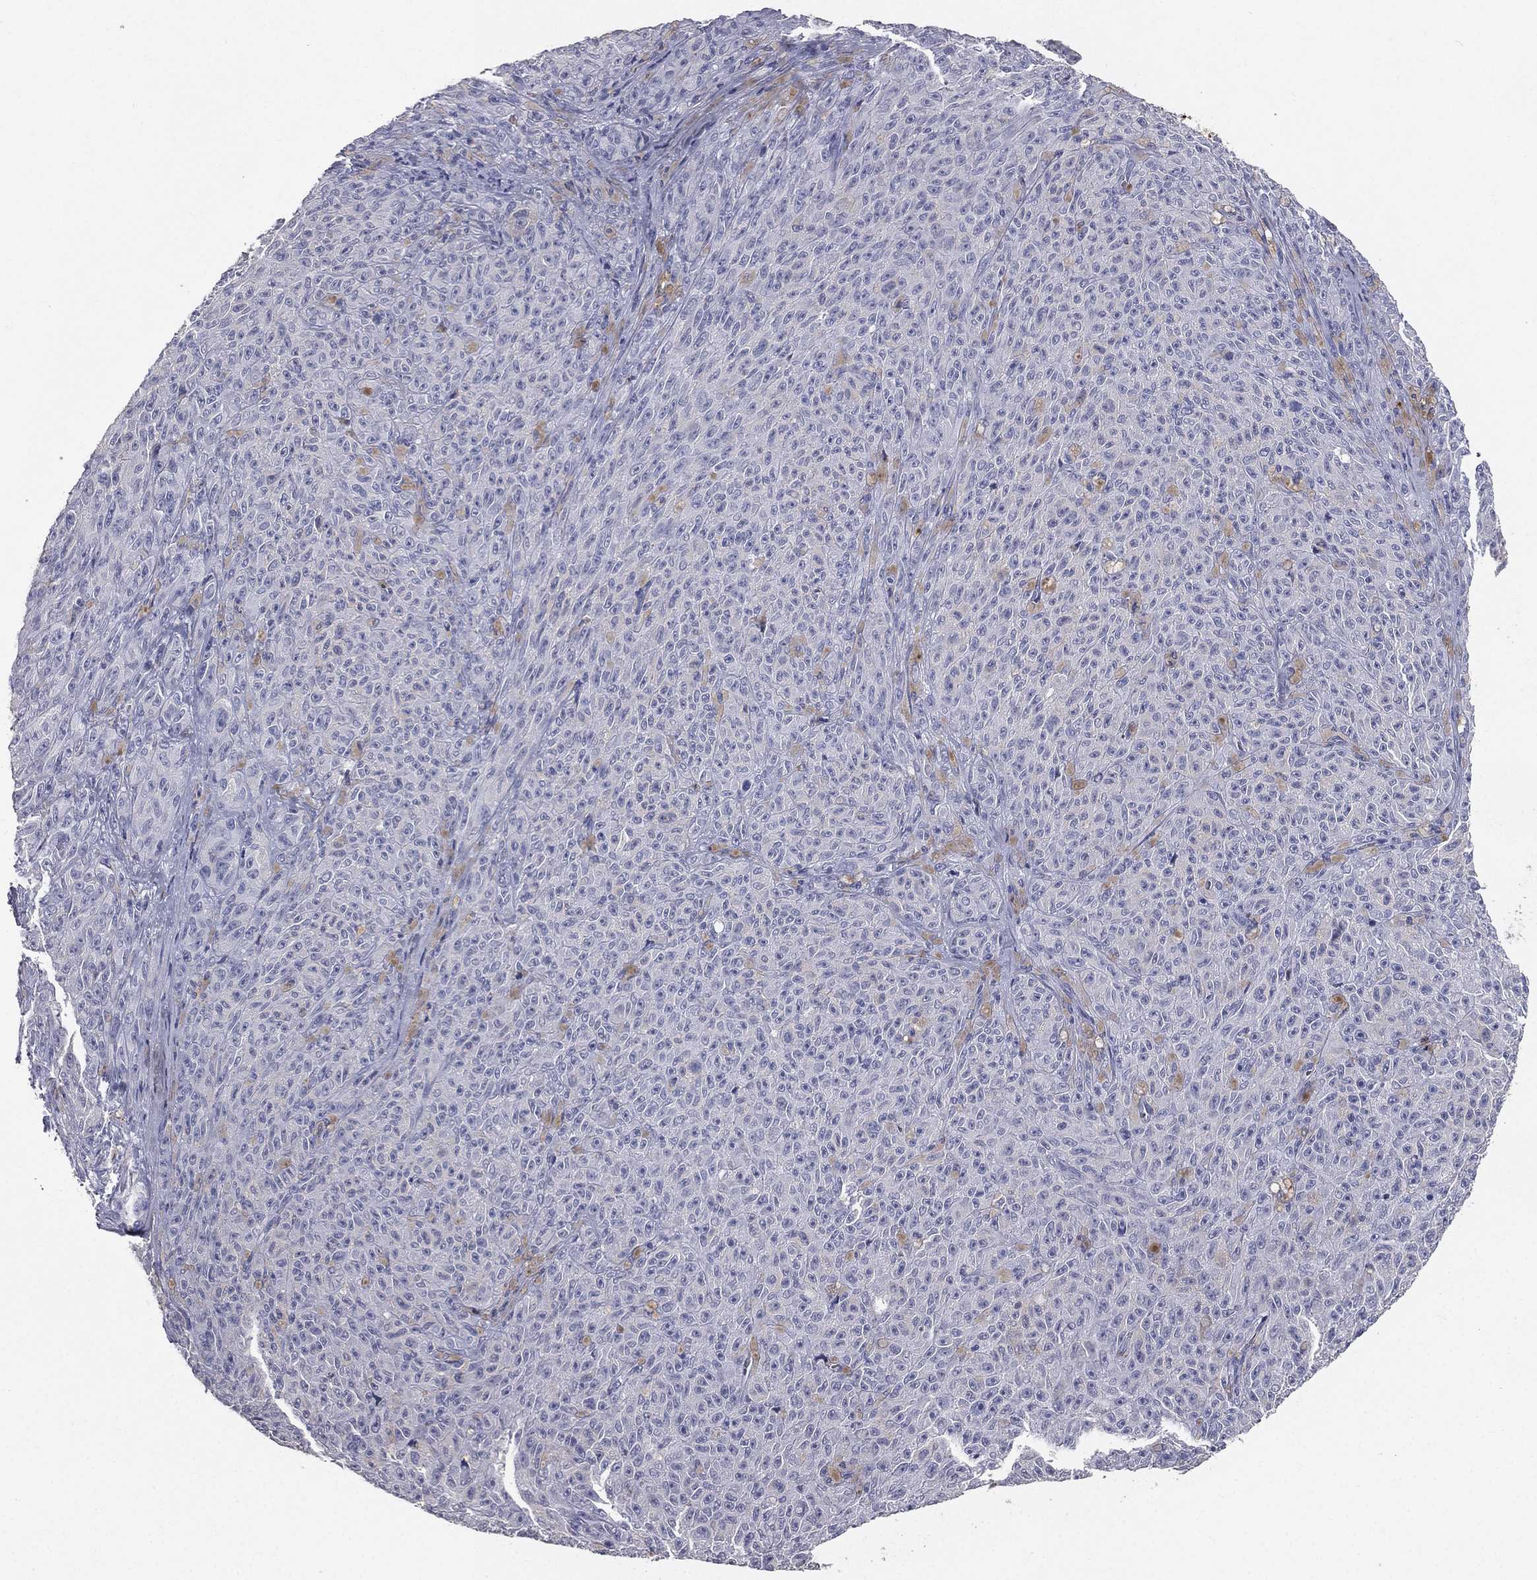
{"staining": {"intensity": "negative", "quantity": "none", "location": "none"}, "tissue": "melanoma", "cell_type": "Tumor cells", "image_type": "cancer", "snomed": [{"axis": "morphology", "description": "Malignant melanoma, NOS"}, {"axis": "topography", "description": "Skin"}], "caption": "Malignant melanoma stained for a protein using immunohistochemistry shows no staining tumor cells.", "gene": "ESX1", "patient": {"sex": "female", "age": 82}}